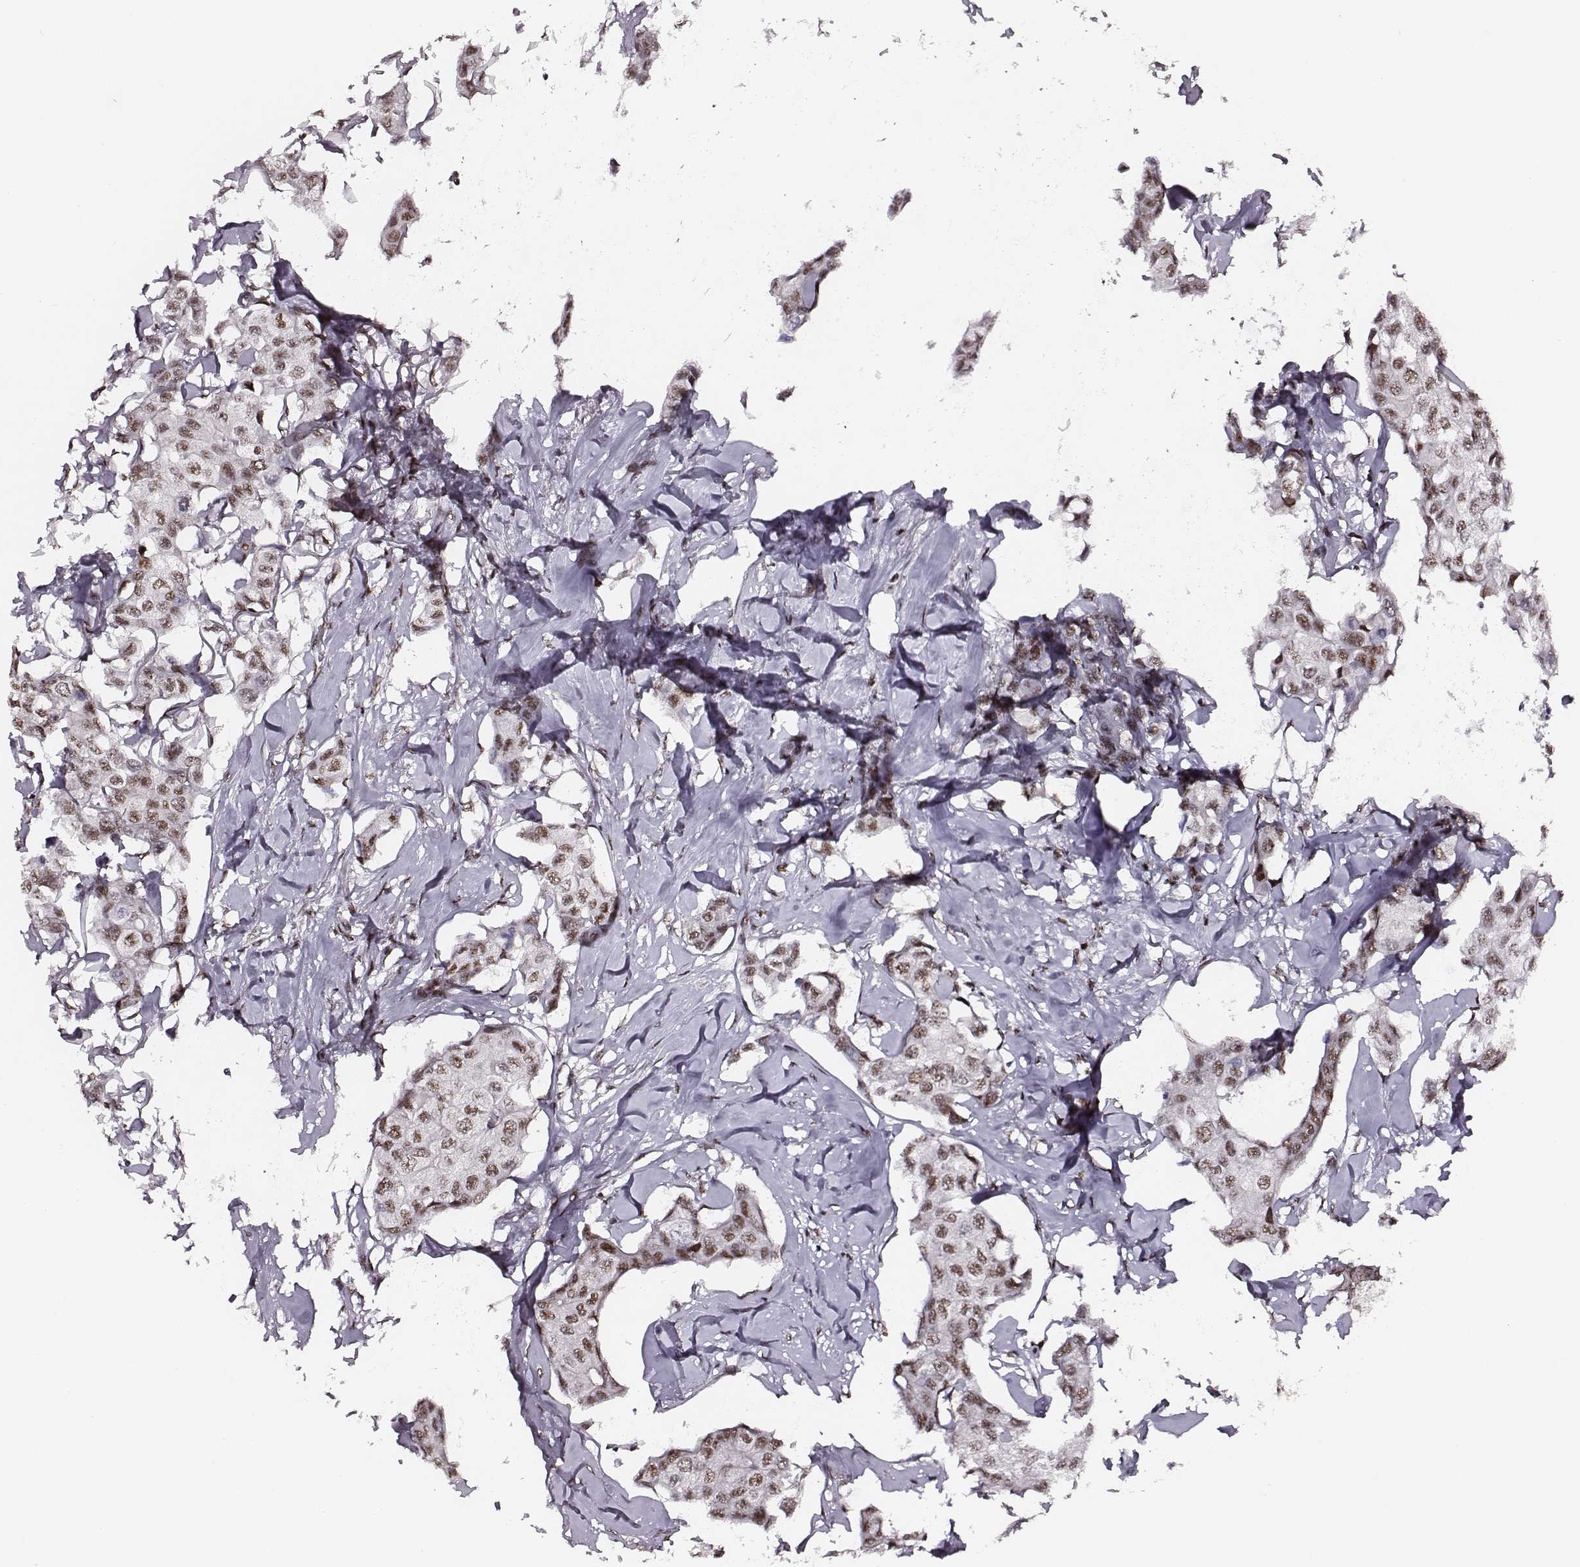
{"staining": {"intensity": "moderate", "quantity": ">75%", "location": "nuclear"}, "tissue": "breast cancer", "cell_type": "Tumor cells", "image_type": "cancer", "snomed": [{"axis": "morphology", "description": "Duct carcinoma"}, {"axis": "topography", "description": "Breast"}], "caption": "Protein staining displays moderate nuclear staining in about >75% of tumor cells in intraductal carcinoma (breast).", "gene": "PPARA", "patient": {"sex": "female", "age": 80}}